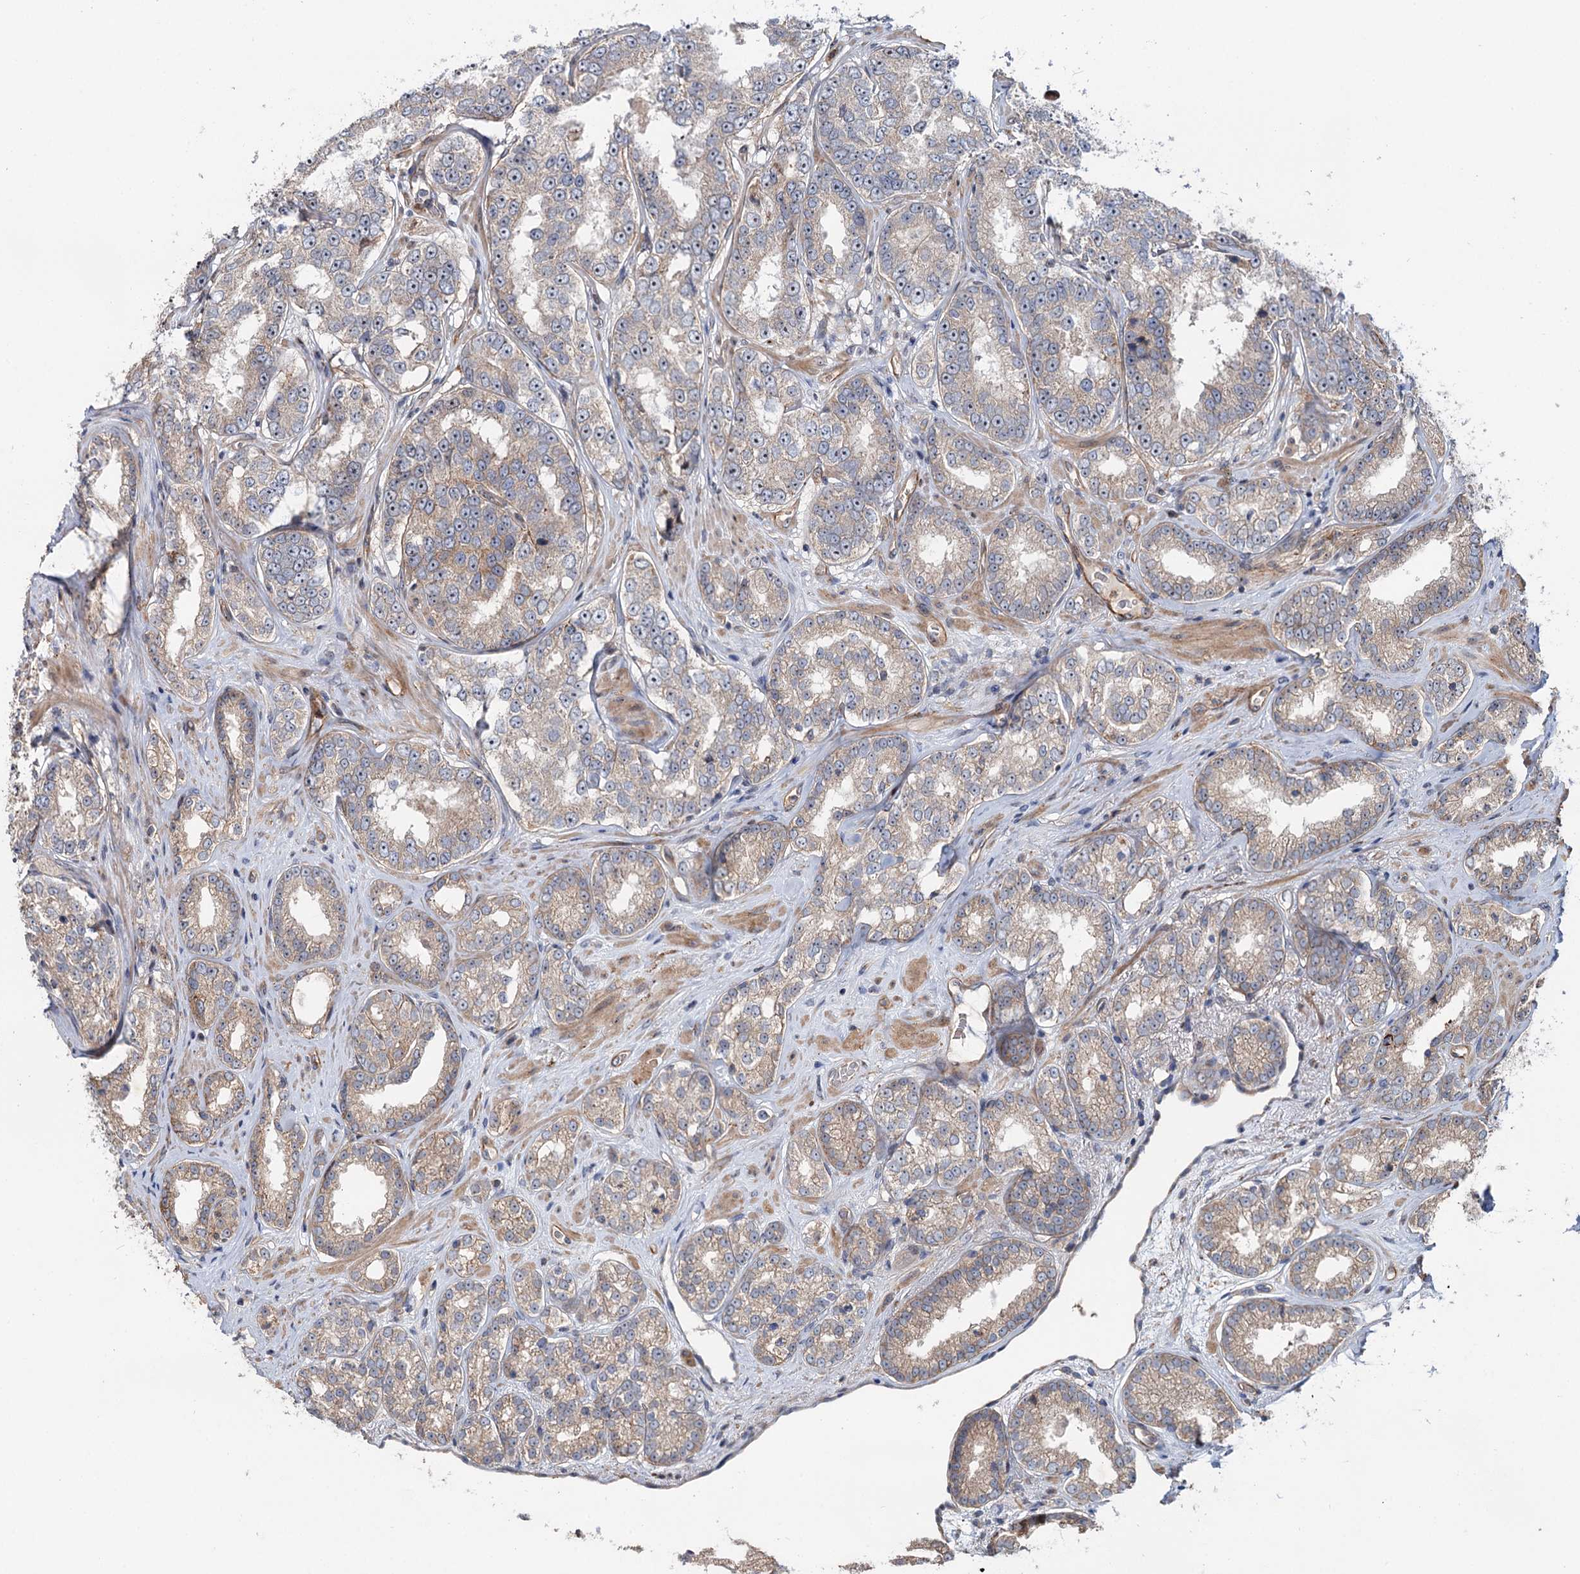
{"staining": {"intensity": "moderate", "quantity": ">75%", "location": "cytoplasmic/membranous"}, "tissue": "prostate cancer", "cell_type": "Tumor cells", "image_type": "cancer", "snomed": [{"axis": "morphology", "description": "Normal tissue, NOS"}, {"axis": "morphology", "description": "Adenocarcinoma, High grade"}, {"axis": "topography", "description": "Prostate"}], "caption": "This histopathology image exhibits IHC staining of prostate cancer, with medium moderate cytoplasmic/membranous staining in about >75% of tumor cells.", "gene": "PTDSS2", "patient": {"sex": "male", "age": 83}}